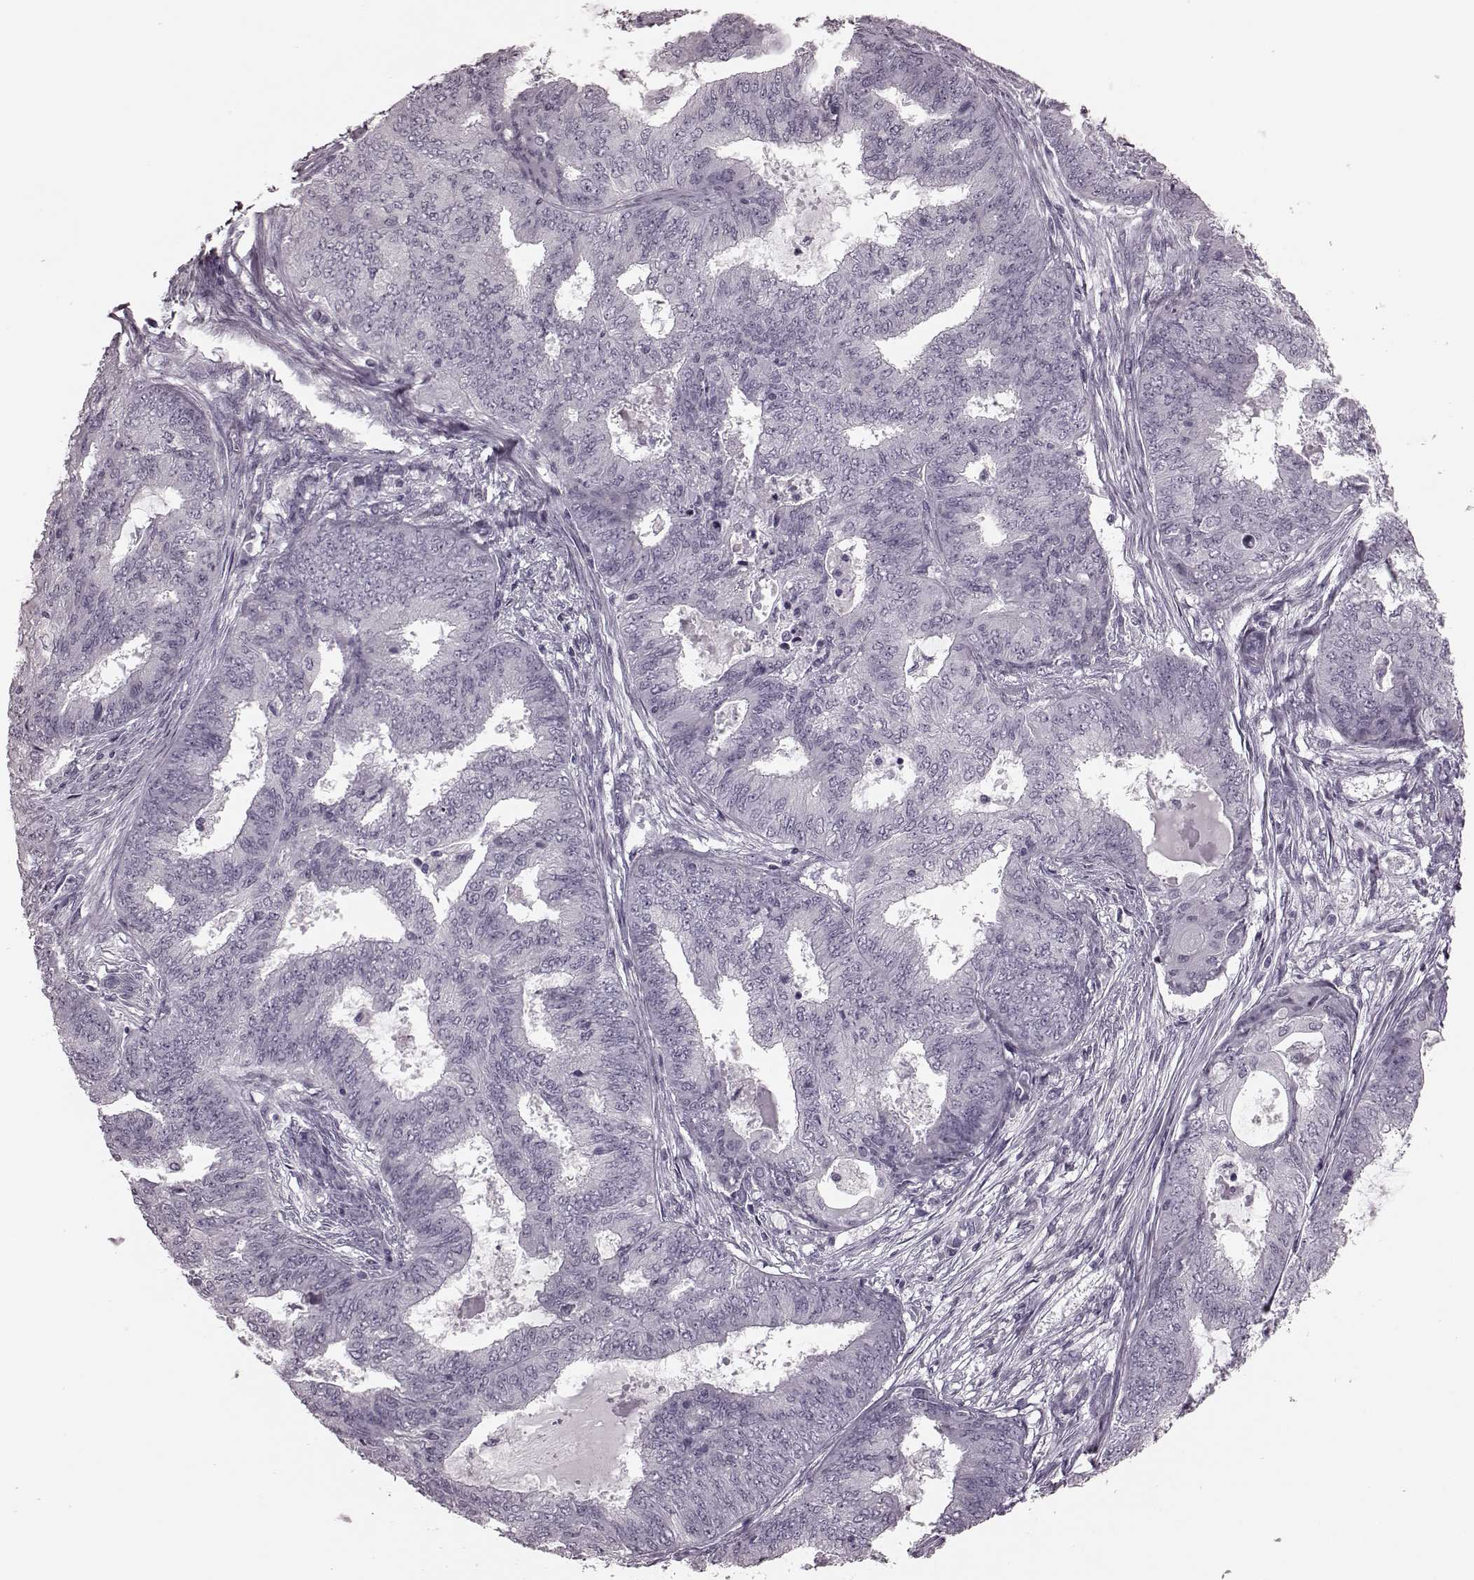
{"staining": {"intensity": "negative", "quantity": "none", "location": "none"}, "tissue": "endometrial cancer", "cell_type": "Tumor cells", "image_type": "cancer", "snomed": [{"axis": "morphology", "description": "Adenocarcinoma, NOS"}, {"axis": "topography", "description": "Endometrium"}], "caption": "Human endometrial adenocarcinoma stained for a protein using IHC reveals no staining in tumor cells.", "gene": "TRPM1", "patient": {"sex": "female", "age": 62}}